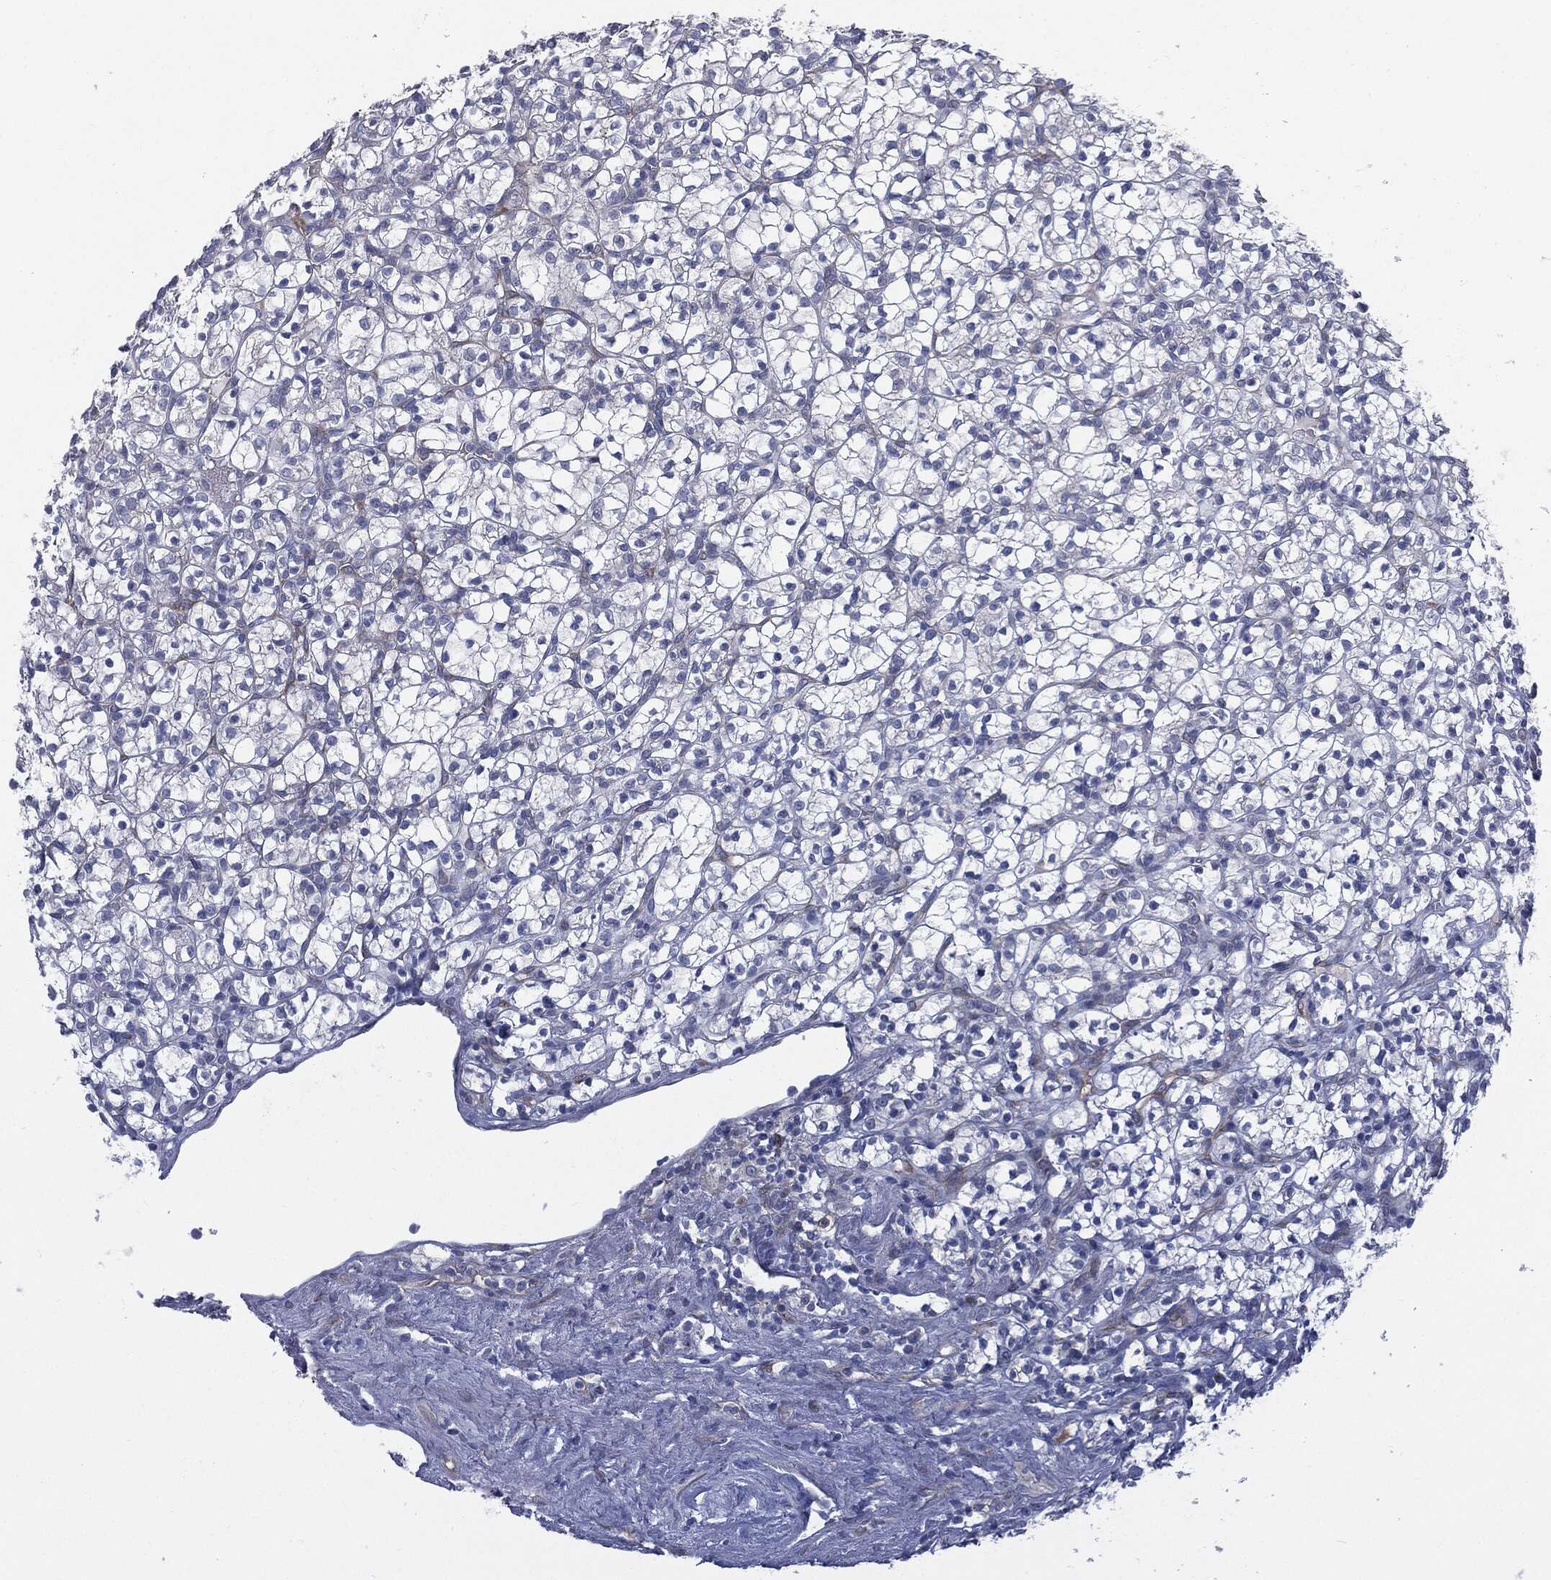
{"staining": {"intensity": "negative", "quantity": "none", "location": "none"}, "tissue": "renal cancer", "cell_type": "Tumor cells", "image_type": "cancer", "snomed": [{"axis": "morphology", "description": "Adenocarcinoma, NOS"}, {"axis": "topography", "description": "Kidney"}], "caption": "IHC image of human renal cancer (adenocarcinoma) stained for a protein (brown), which demonstrates no staining in tumor cells.", "gene": "KRT5", "patient": {"sex": "female", "age": 89}}